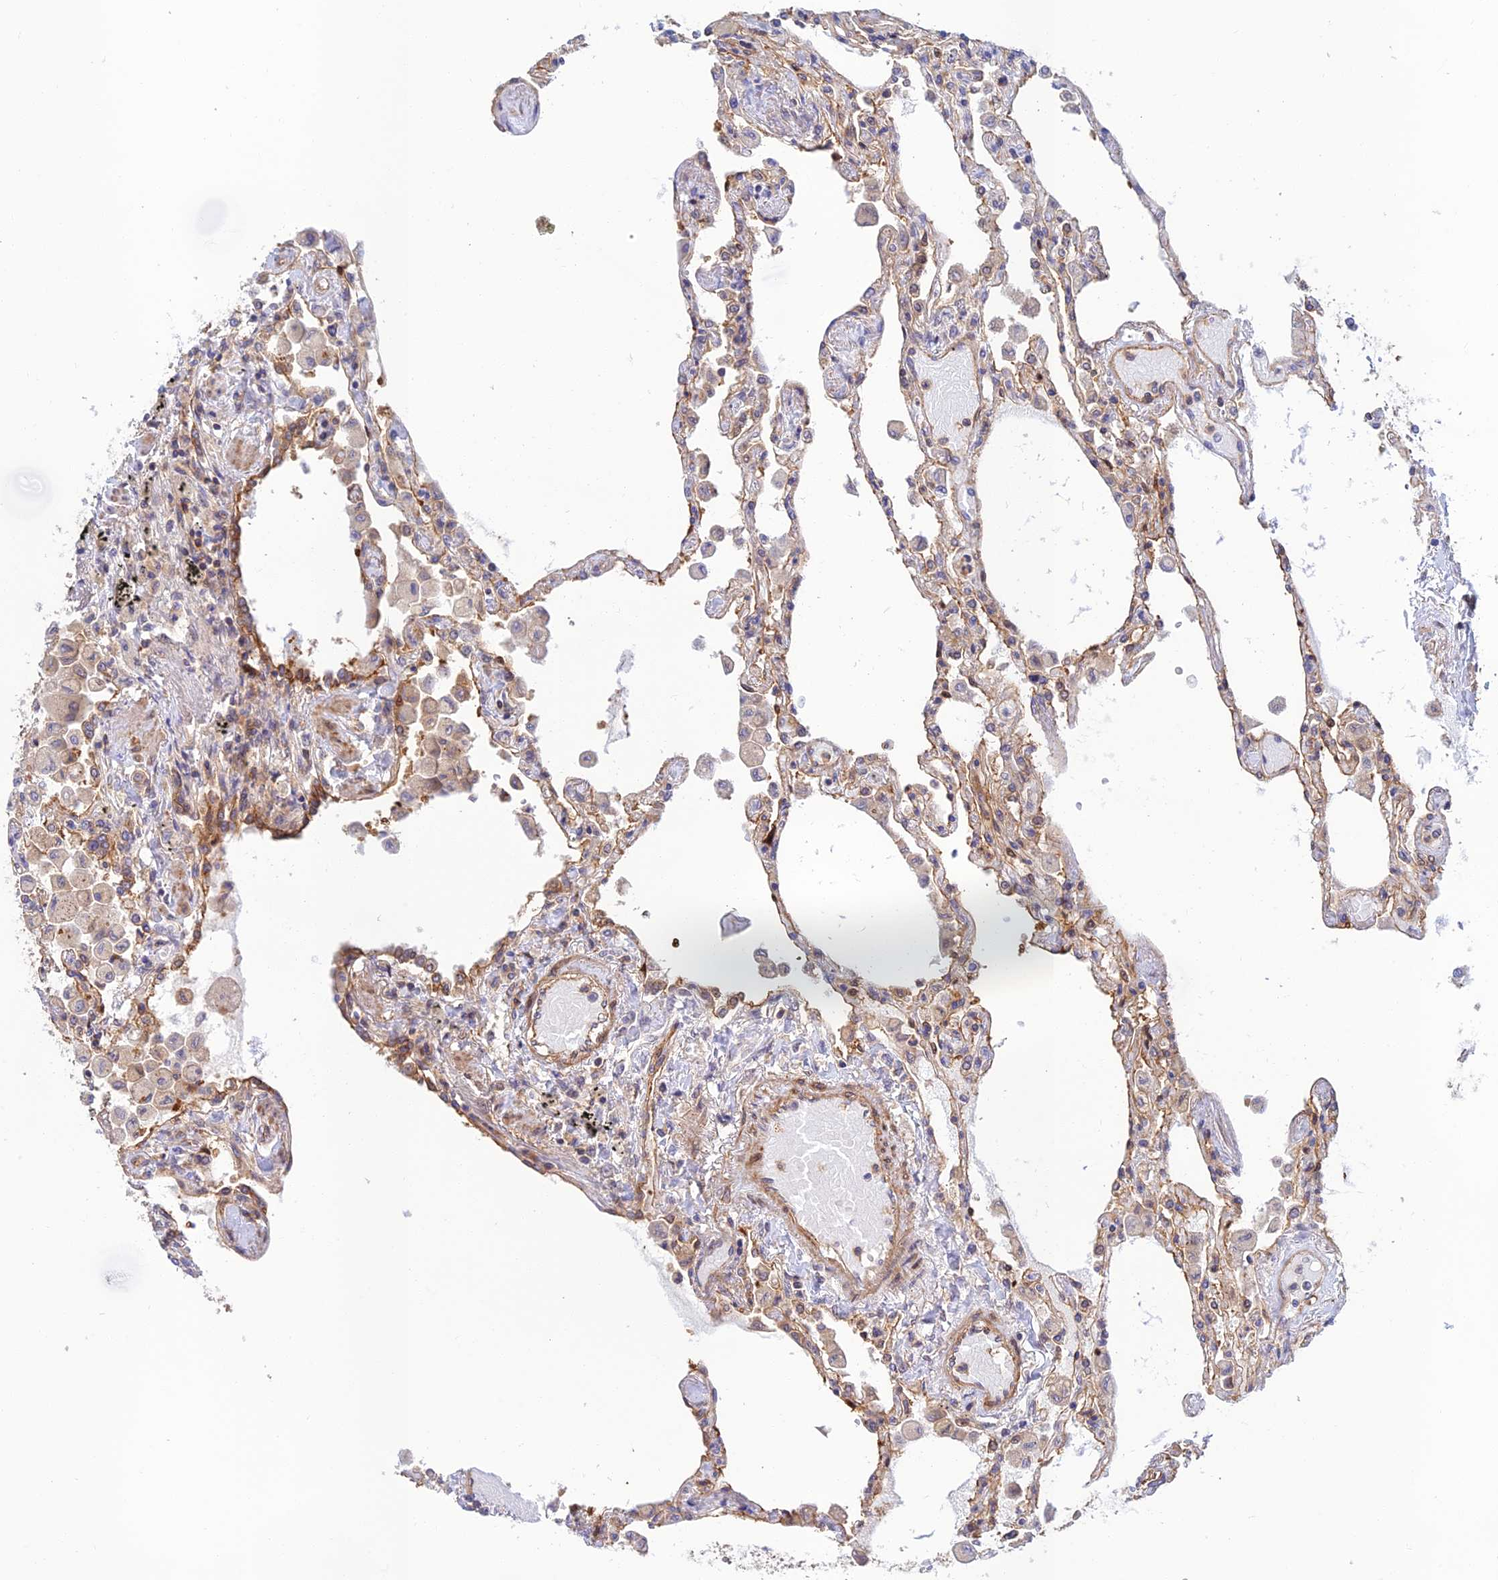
{"staining": {"intensity": "weak", "quantity": "<25%", "location": "cytoplasmic/membranous"}, "tissue": "lung", "cell_type": "Alveolar cells", "image_type": "normal", "snomed": [{"axis": "morphology", "description": "Normal tissue, NOS"}, {"axis": "topography", "description": "Bronchus"}, {"axis": "topography", "description": "Lung"}], "caption": "Lung stained for a protein using immunohistochemistry (IHC) reveals no positivity alveolar cells.", "gene": "PPP1R12C", "patient": {"sex": "female", "age": 49}}